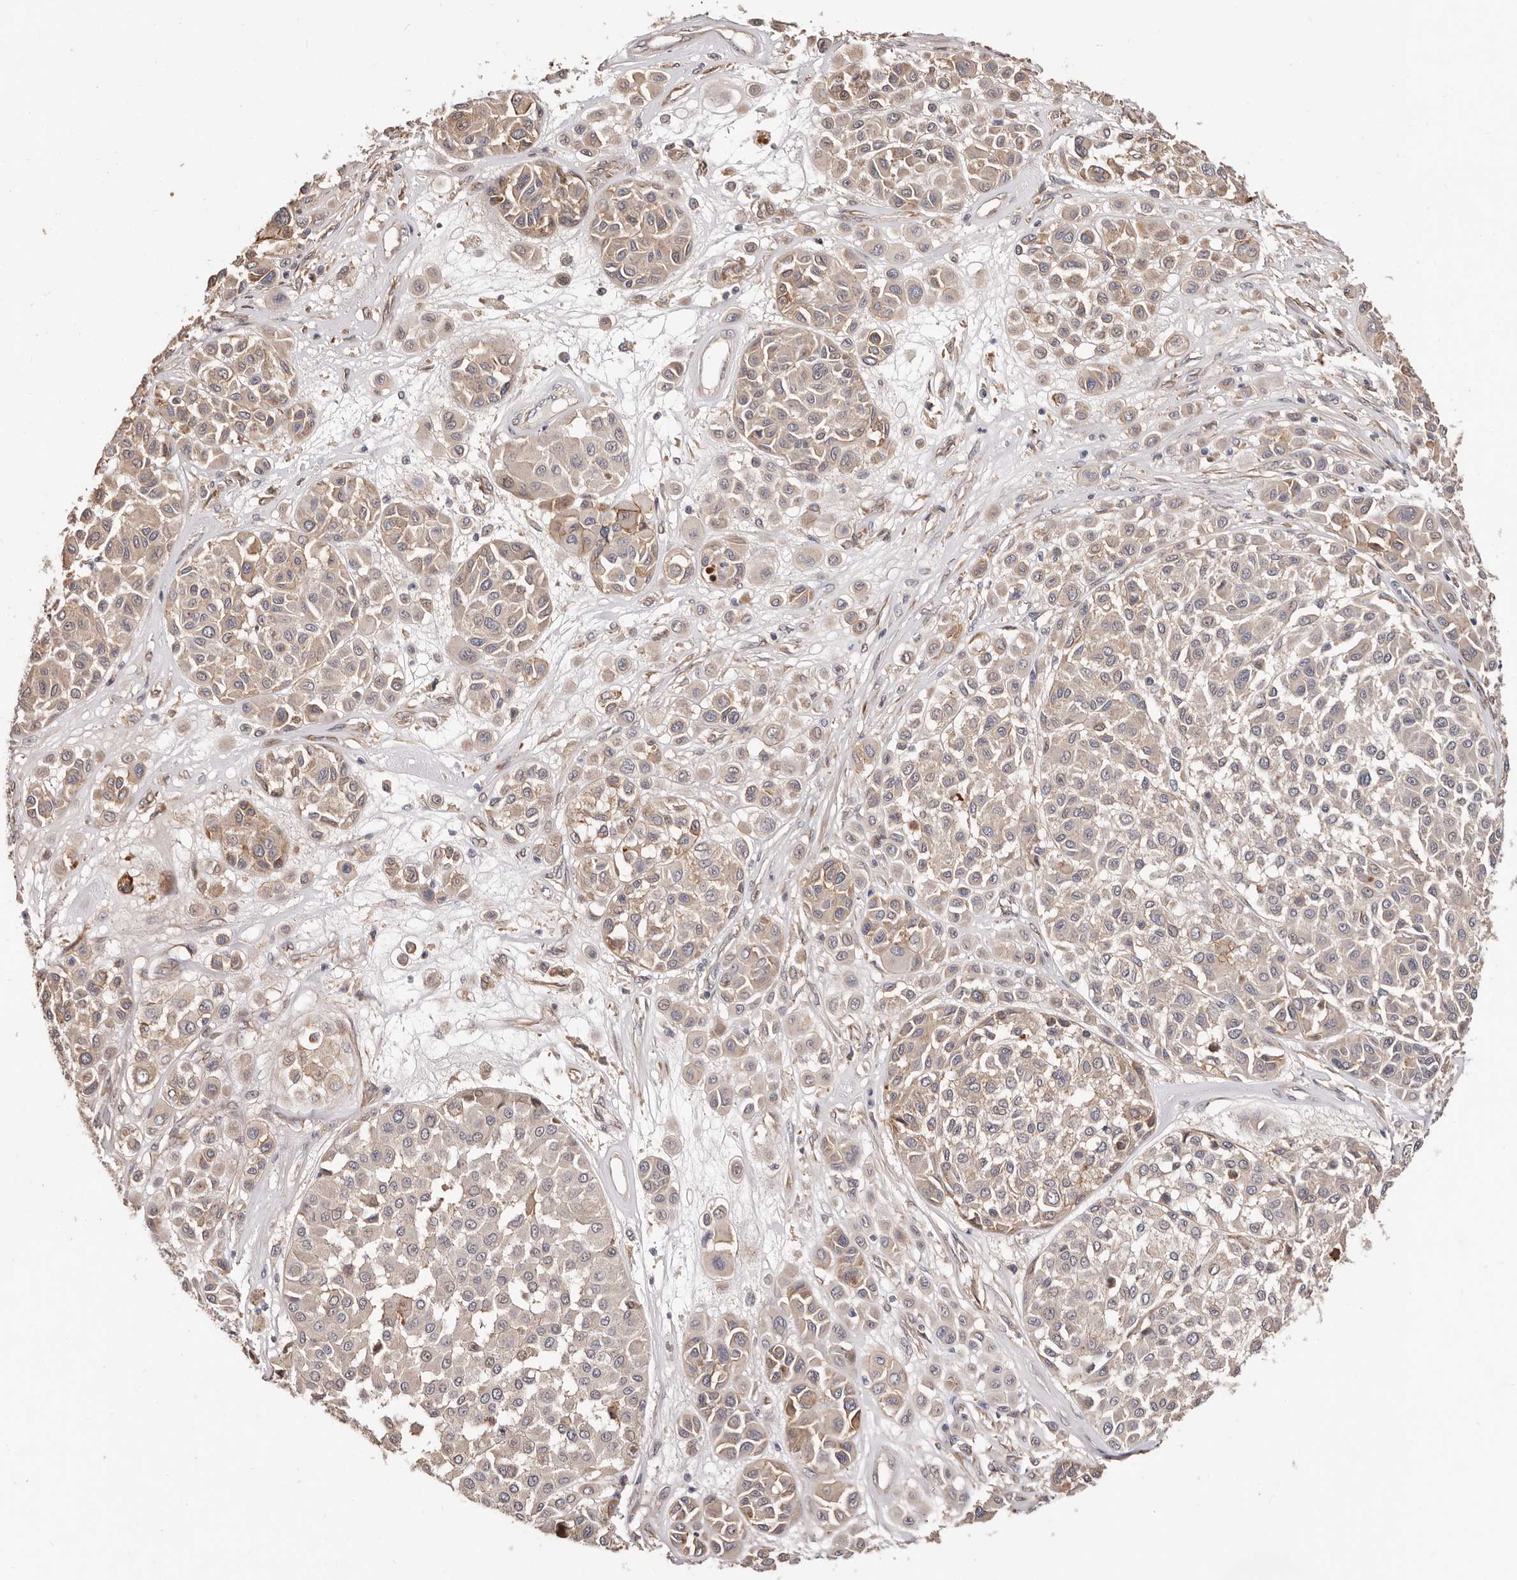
{"staining": {"intensity": "weak", "quantity": "<25%", "location": "cytoplasmic/membranous"}, "tissue": "melanoma", "cell_type": "Tumor cells", "image_type": "cancer", "snomed": [{"axis": "morphology", "description": "Malignant melanoma, Metastatic site"}, {"axis": "topography", "description": "Soft tissue"}], "caption": "An image of malignant melanoma (metastatic site) stained for a protein reveals no brown staining in tumor cells.", "gene": "TRIP13", "patient": {"sex": "male", "age": 41}}